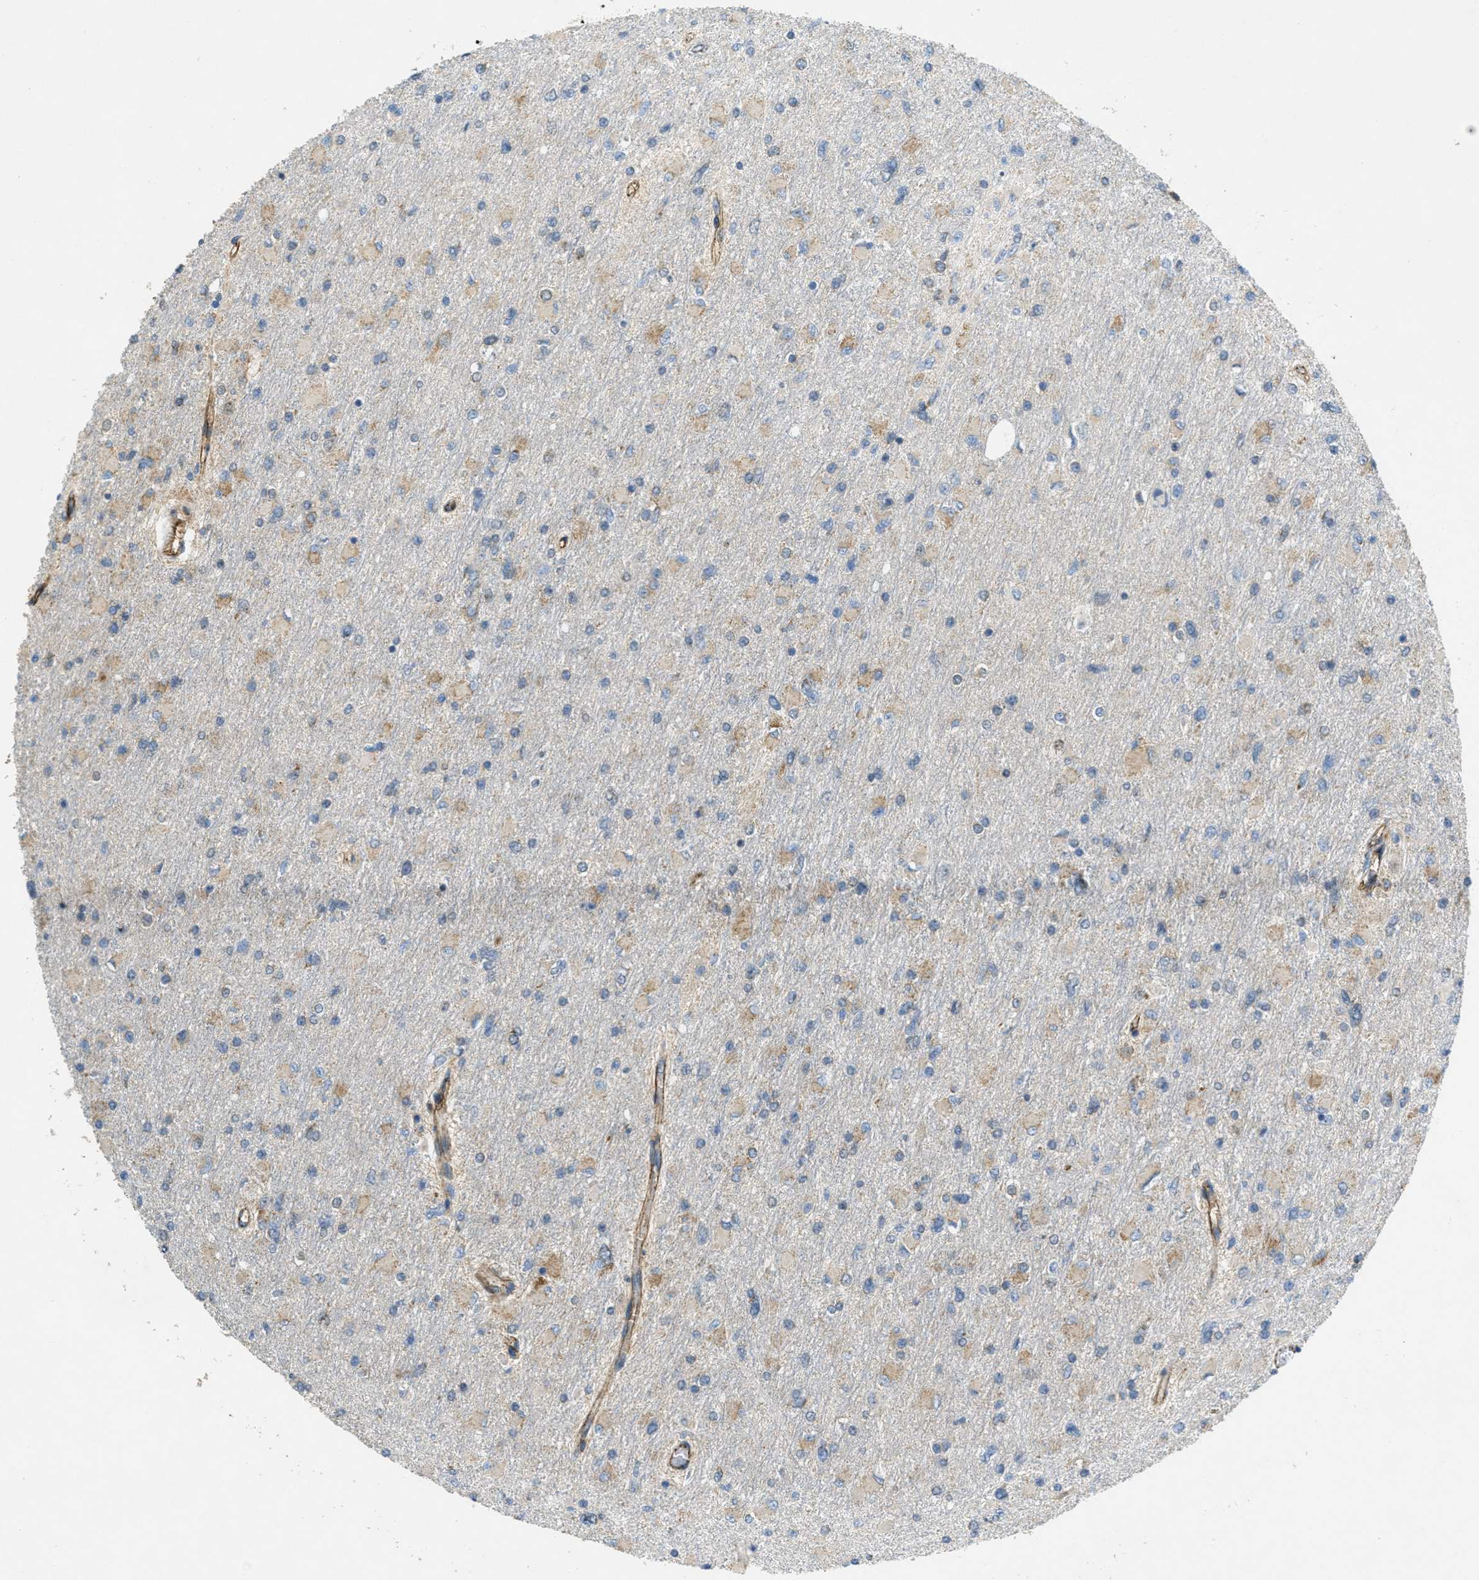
{"staining": {"intensity": "weak", "quantity": "<25%", "location": "cytoplasmic/membranous"}, "tissue": "glioma", "cell_type": "Tumor cells", "image_type": "cancer", "snomed": [{"axis": "morphology", "description": "Glioma, malignant, High grade"}, {"axis": "topography", "description": "Cerebral cortex"}], "caption": "A high-resolution photomicrograph shows immunohistochemistry staining of glioma, which displays no significant positivity in tumor cells.", "gene": "JCAD", "patient": {"sex": "female", "age": 36}}